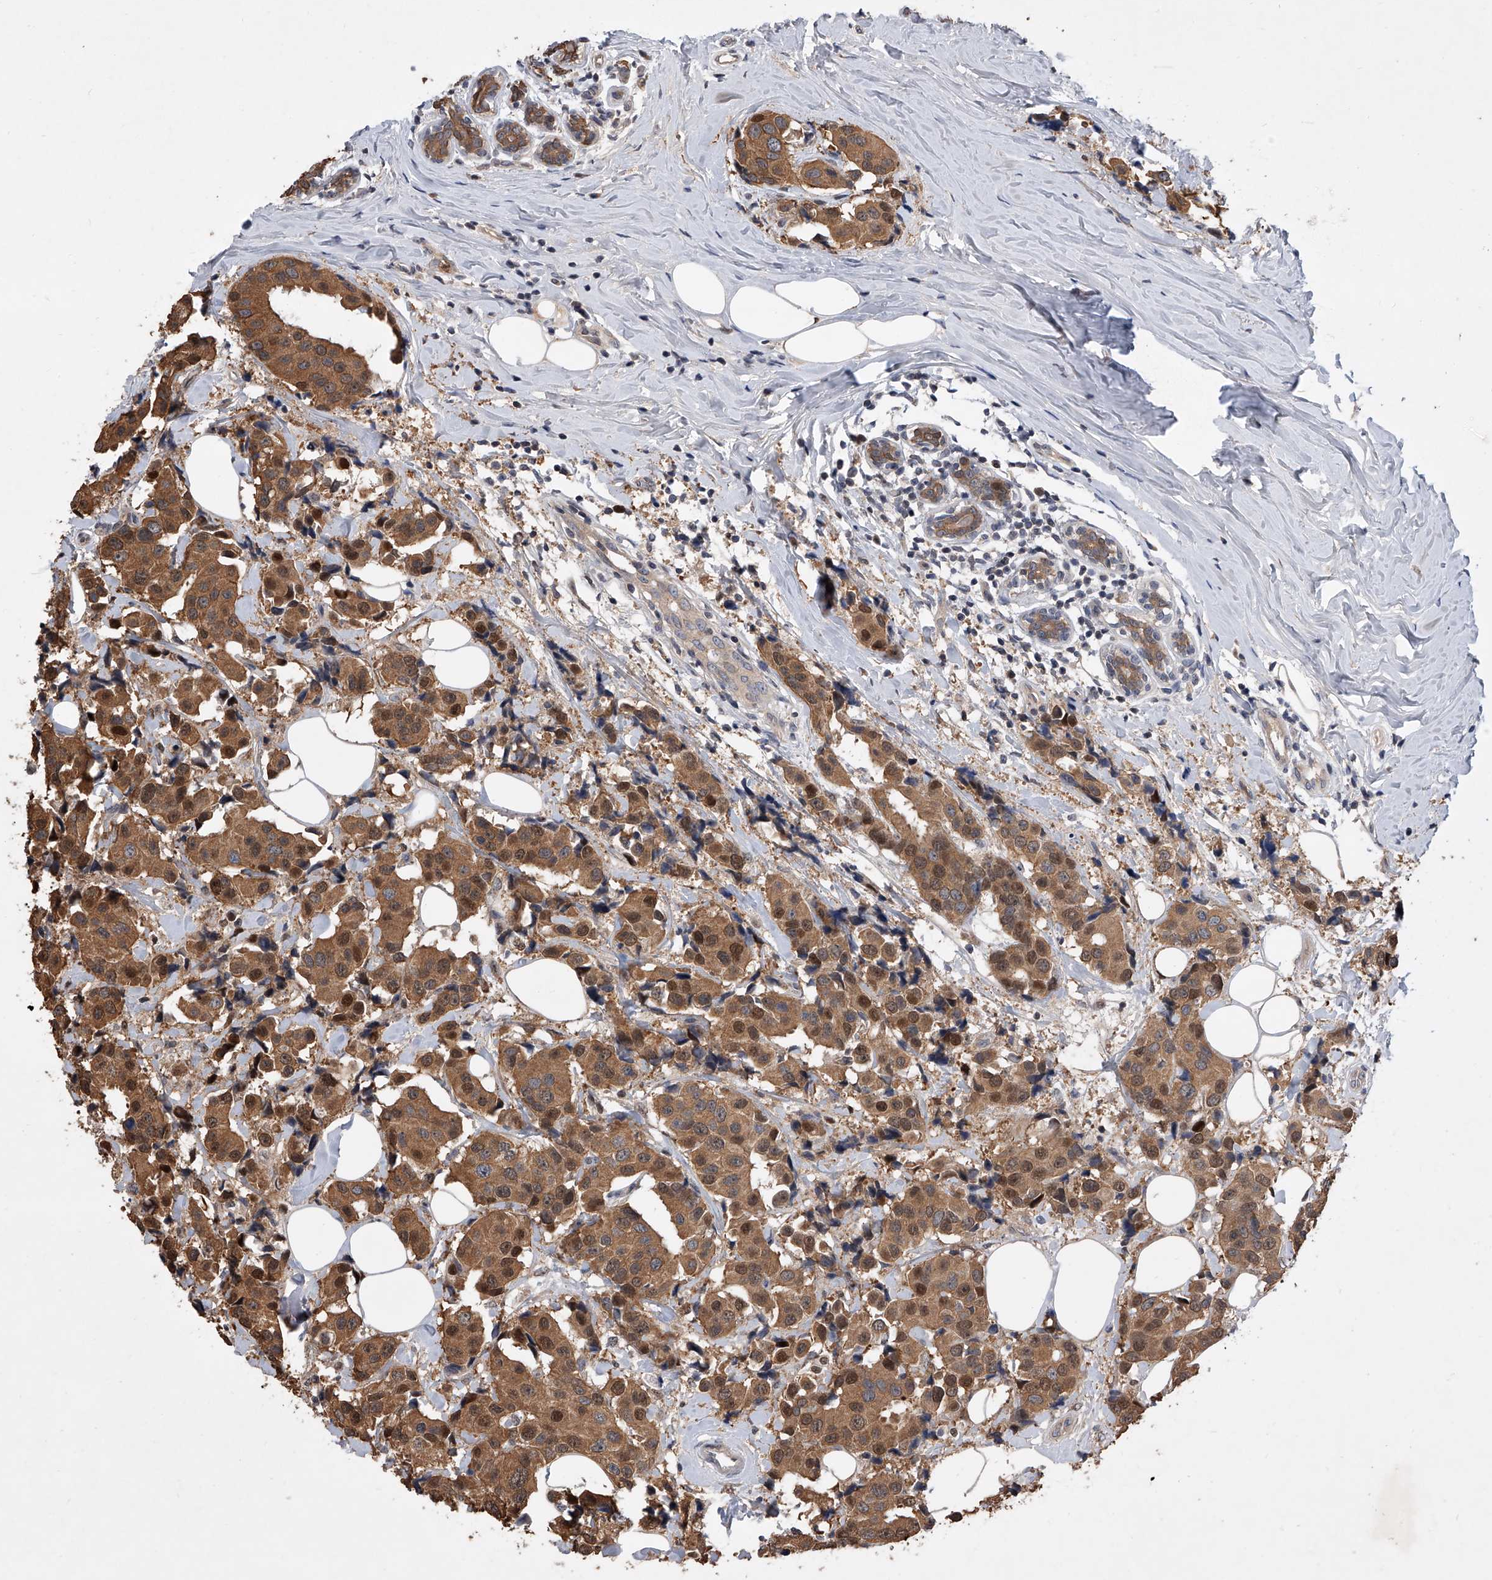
{"staining": {"intensity": "moderate", "quantity": ">75%", "location": "cytoplasmic/membranous,nuclear"}, "tissue": "breast cancer", "cell_type": "Tumor cells", "image_type": "cancer", "snomed": [{"axis": "morphology", "description": "Normal tissue, NOS"}, {"axis": "morphology", "description": "Duct carcinoma"}, {"axis": "topography", "description": "Breast"}], "caption": "Human breast cancer (intraductal carcinoma) stained with a brown dye displays moderate cytoplasmic/membranous and nuclear positive staining in about >75% of tumor cells.", "gene": "BHLHE23", "patient": {"sex": "female", "age": 39}}